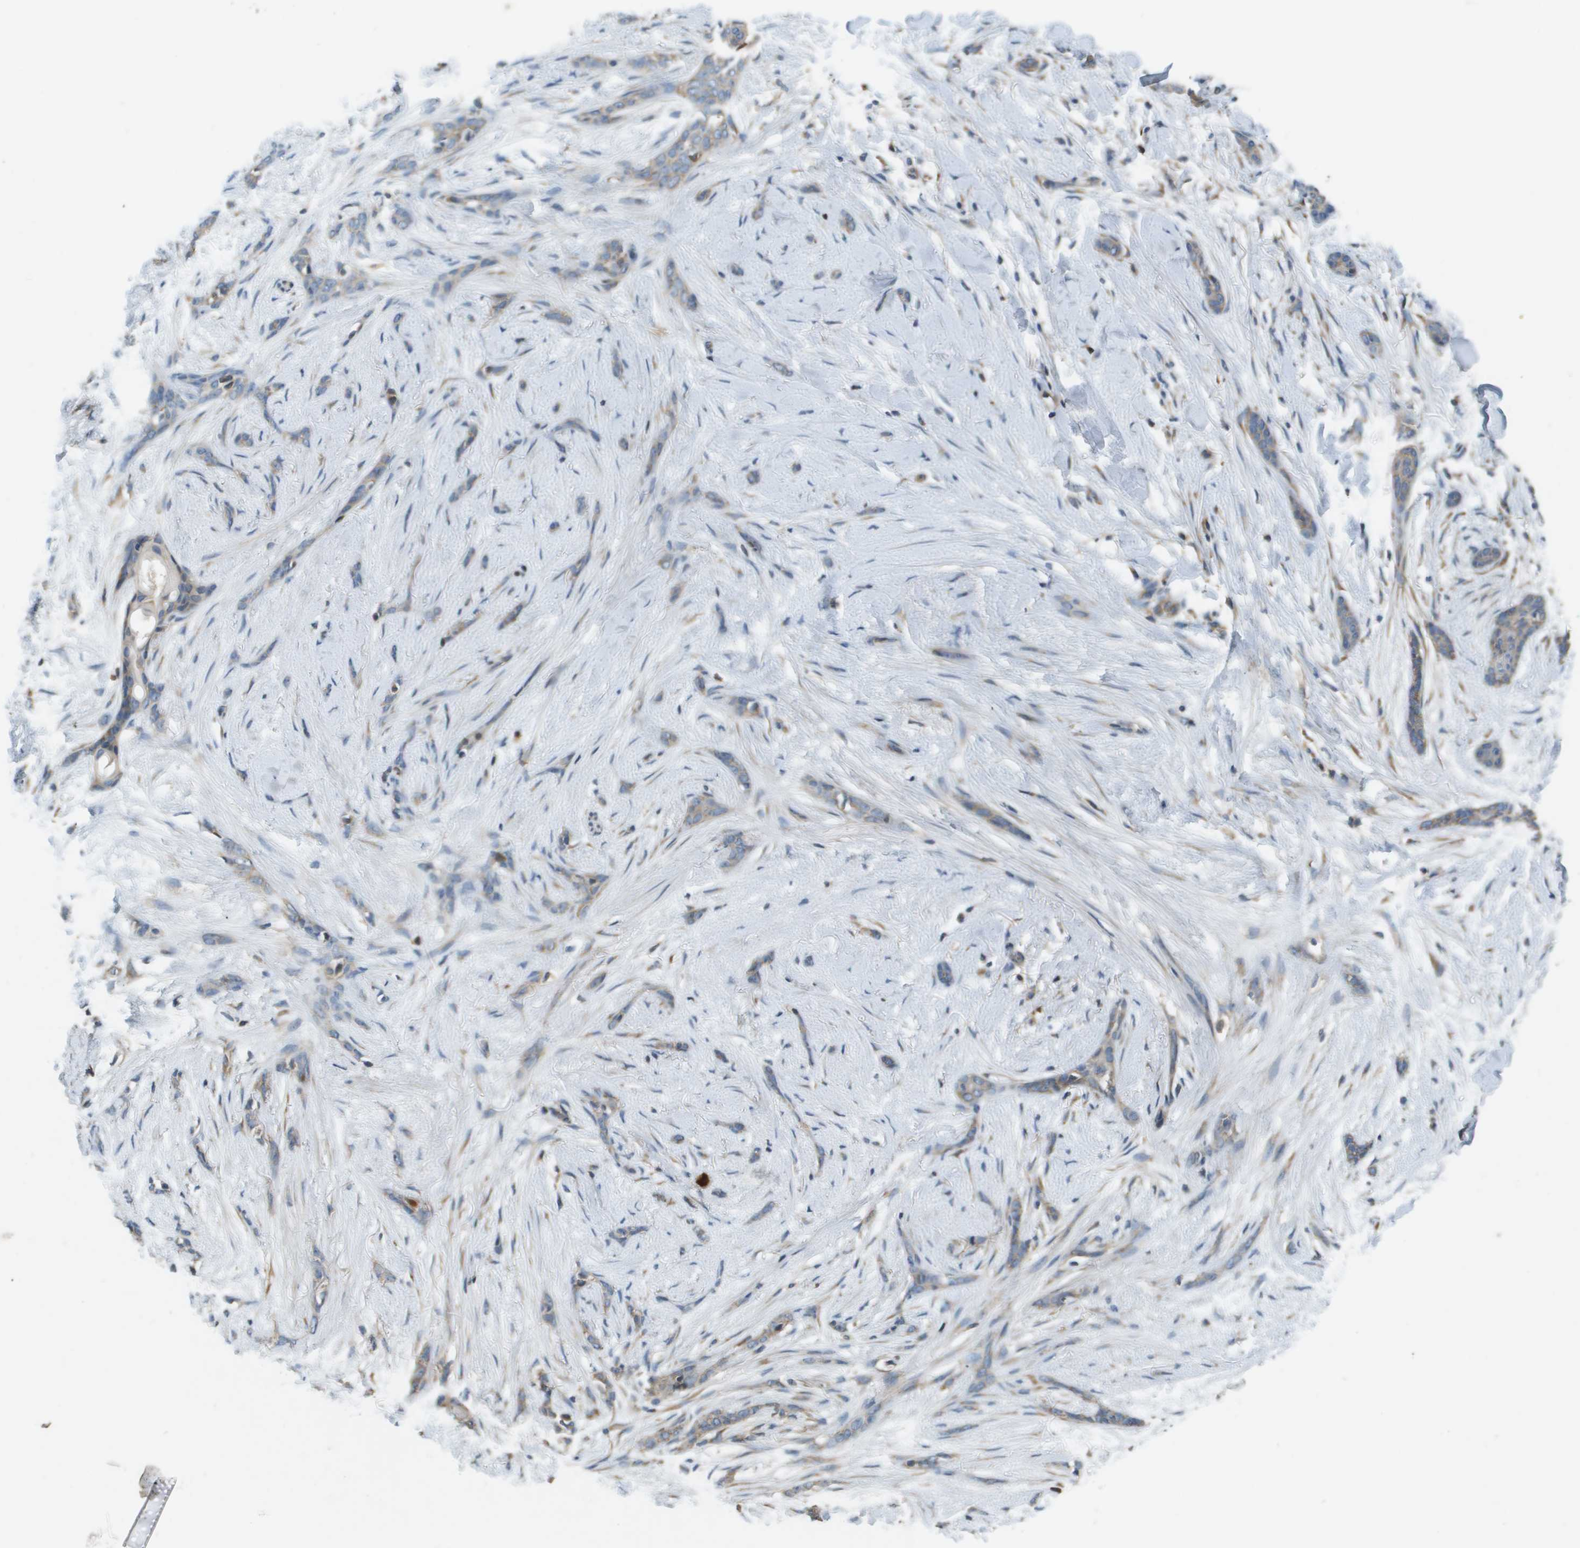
{"staining": {"intensity": "weak", "quantity": "<25%", "location": "cytoplasmic/membranous"}, "tissue": "skin cancer", "cell_type": "Tumor cells", "image_type": "cancer", "snomed": [{"axis": "morphology", "description": "Basal cell carcinoma"}, {"axis": "morphology", "description": "Adnexal tumor, benign"}, {"axis": "topography", "description": "Skin"}], "caption": "Immunohistochemical staining of skin cancer demonstrates no significant staining in tumor cells. (Brightfield microscopy of DAB (3,3'-diaminobenzidine) immunohistochemistry at high magnification).", "gene": "SAMSN1", "patient": {"sex": "female", "age": 42}}